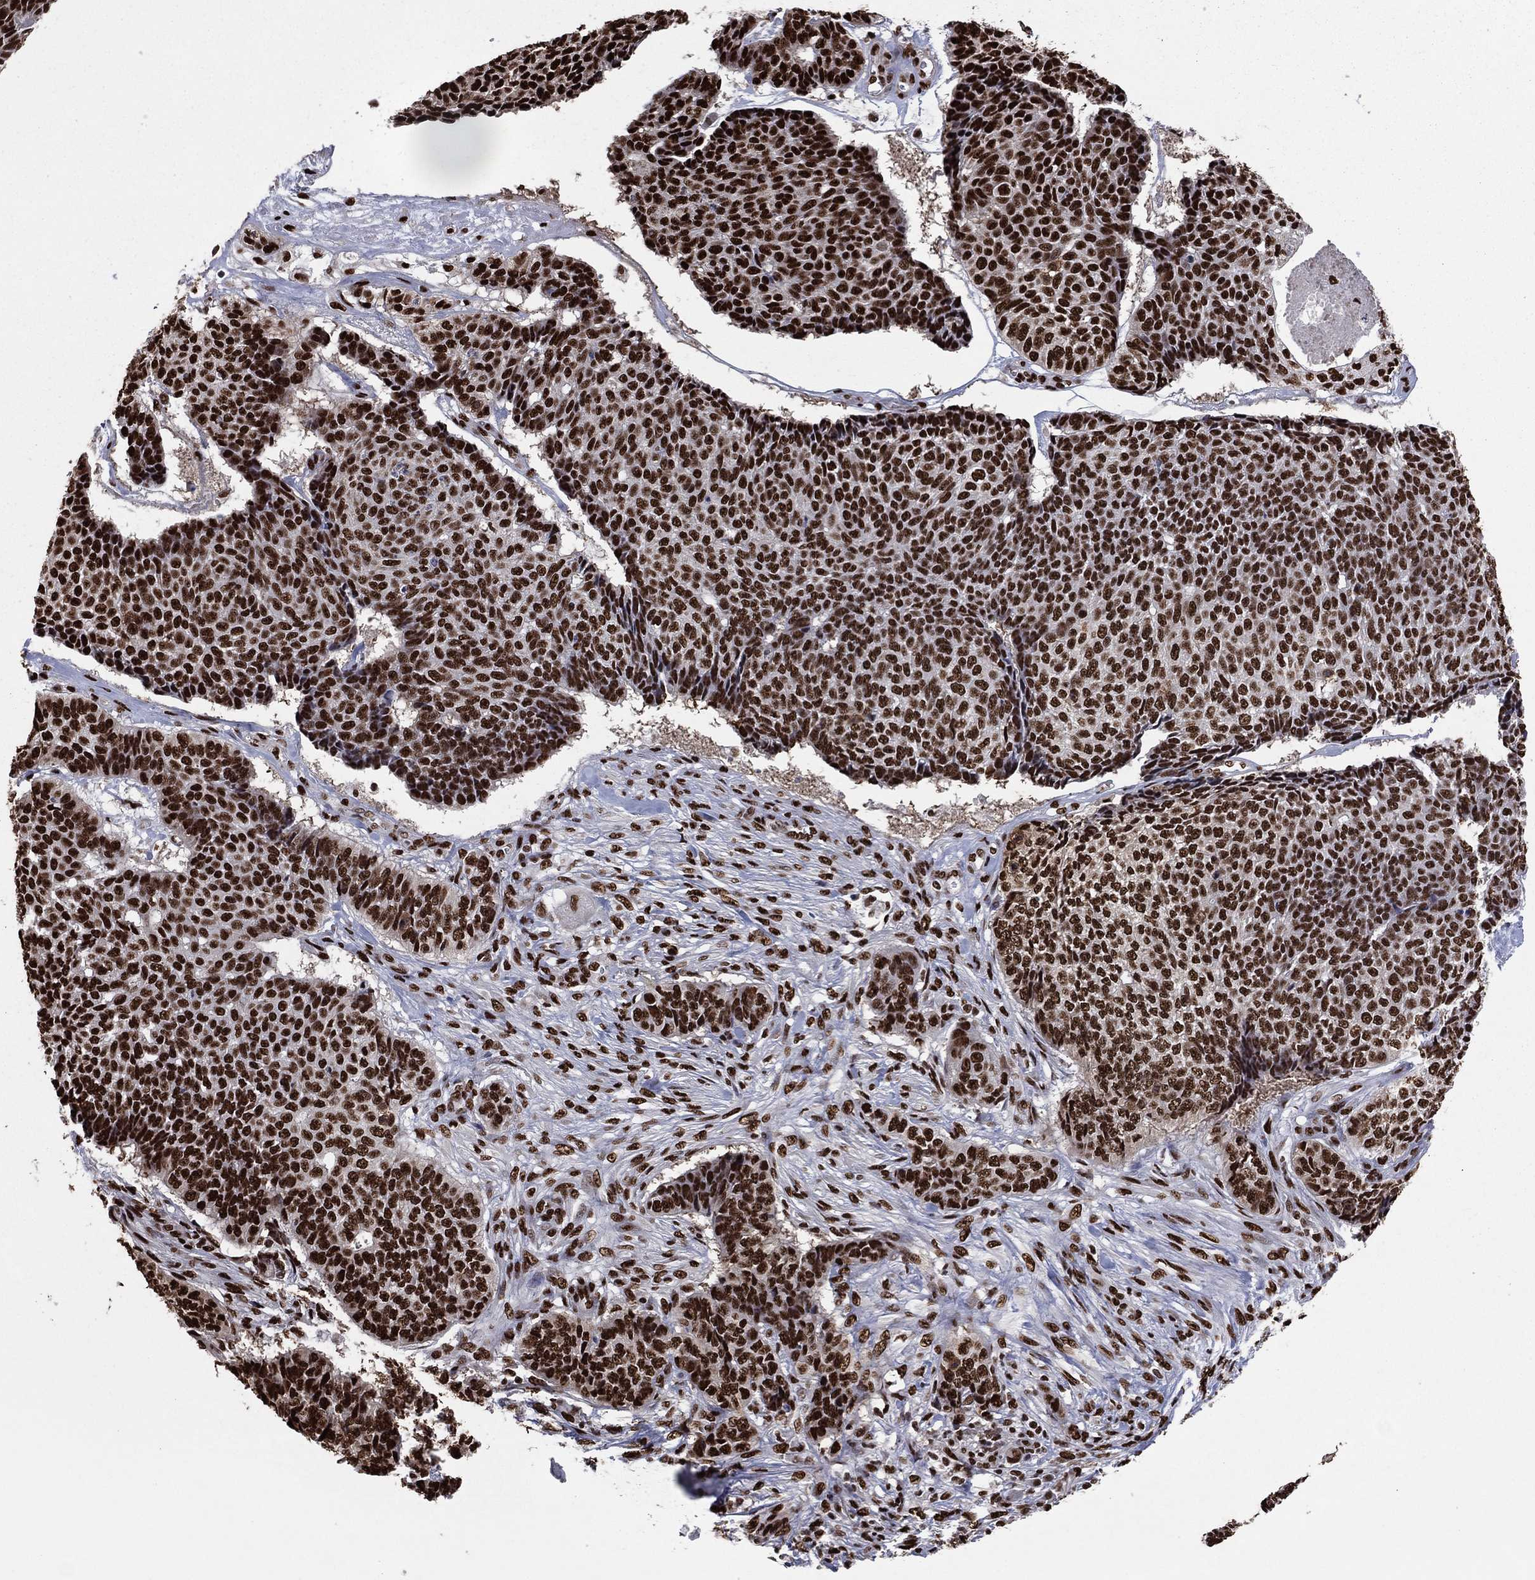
{"staining": {"intensity": "strong", "quantity": ">75%", "location": "nuclear"}, "tissue": "skin cancer", "cell_type": "Tumor cells", "image_type": "cancer", "snomed": [{"axis": "morphology", "description": "Basal cell carcinoma"}, {"axis": "topography", "description": "Skin"}], "caption": "Strong nuclear positivity is identified in approximately >75% of tumor cells in basal cell carcinoma (skin).", "gene": "TP53BP1", "patient": {"sex": "male", "age": 86}}